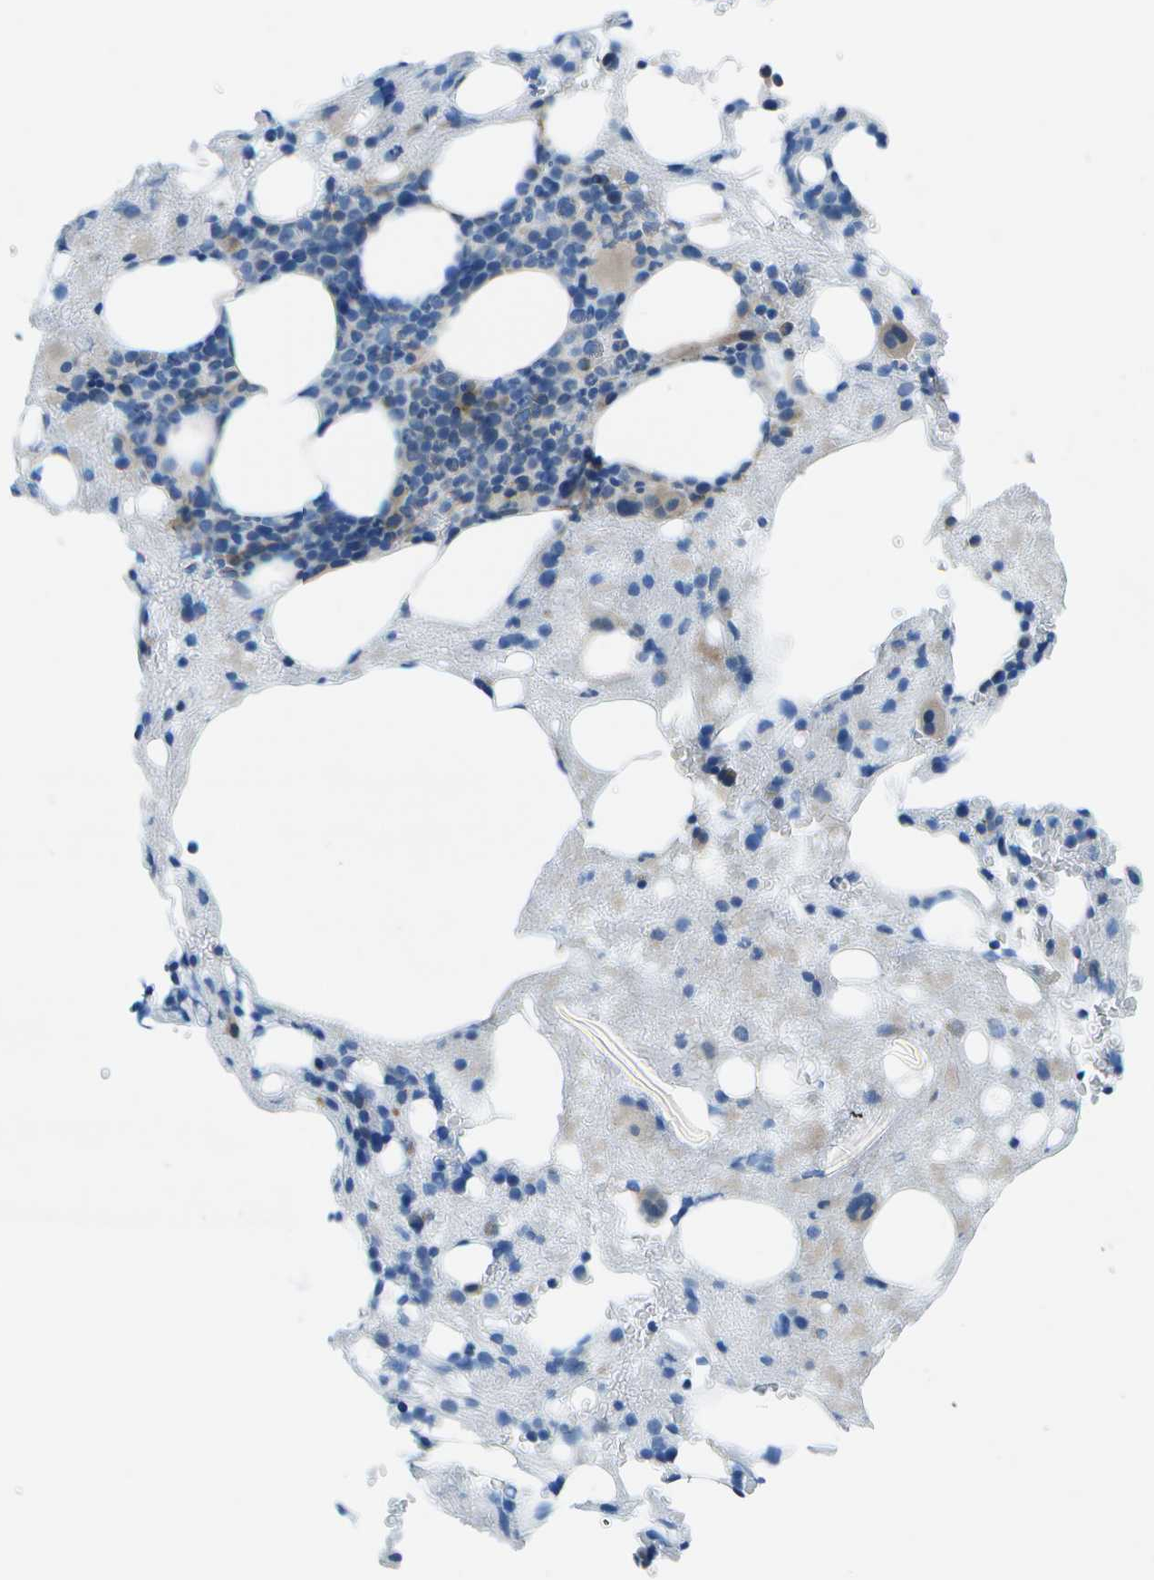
{"staining": {"intensity": "weak", "quantity": "<25%", "location": "cytoplasmic/membranous"}, "tissue": "bone marrow", "cell_type": "Hematopoietic cells", "image_type": "normal", "snomed": [{"axis": "morphology", "description": "Normal tissue, NOS"}, {"axis": "morphology", "description": "Inflammation, NOS"}, {"axis": "topography", "description": "Bone marrow"}], "caption": "Immunohistochemistry micrograph of unremarkable bone marrow: bone marrow stained with DAB (3,3'-diaminobenzidine) displays no significant protein positivity in hematopoietic cells.", "gene": "SORBS3", "patient": {"sex": "female", "age": 78}}